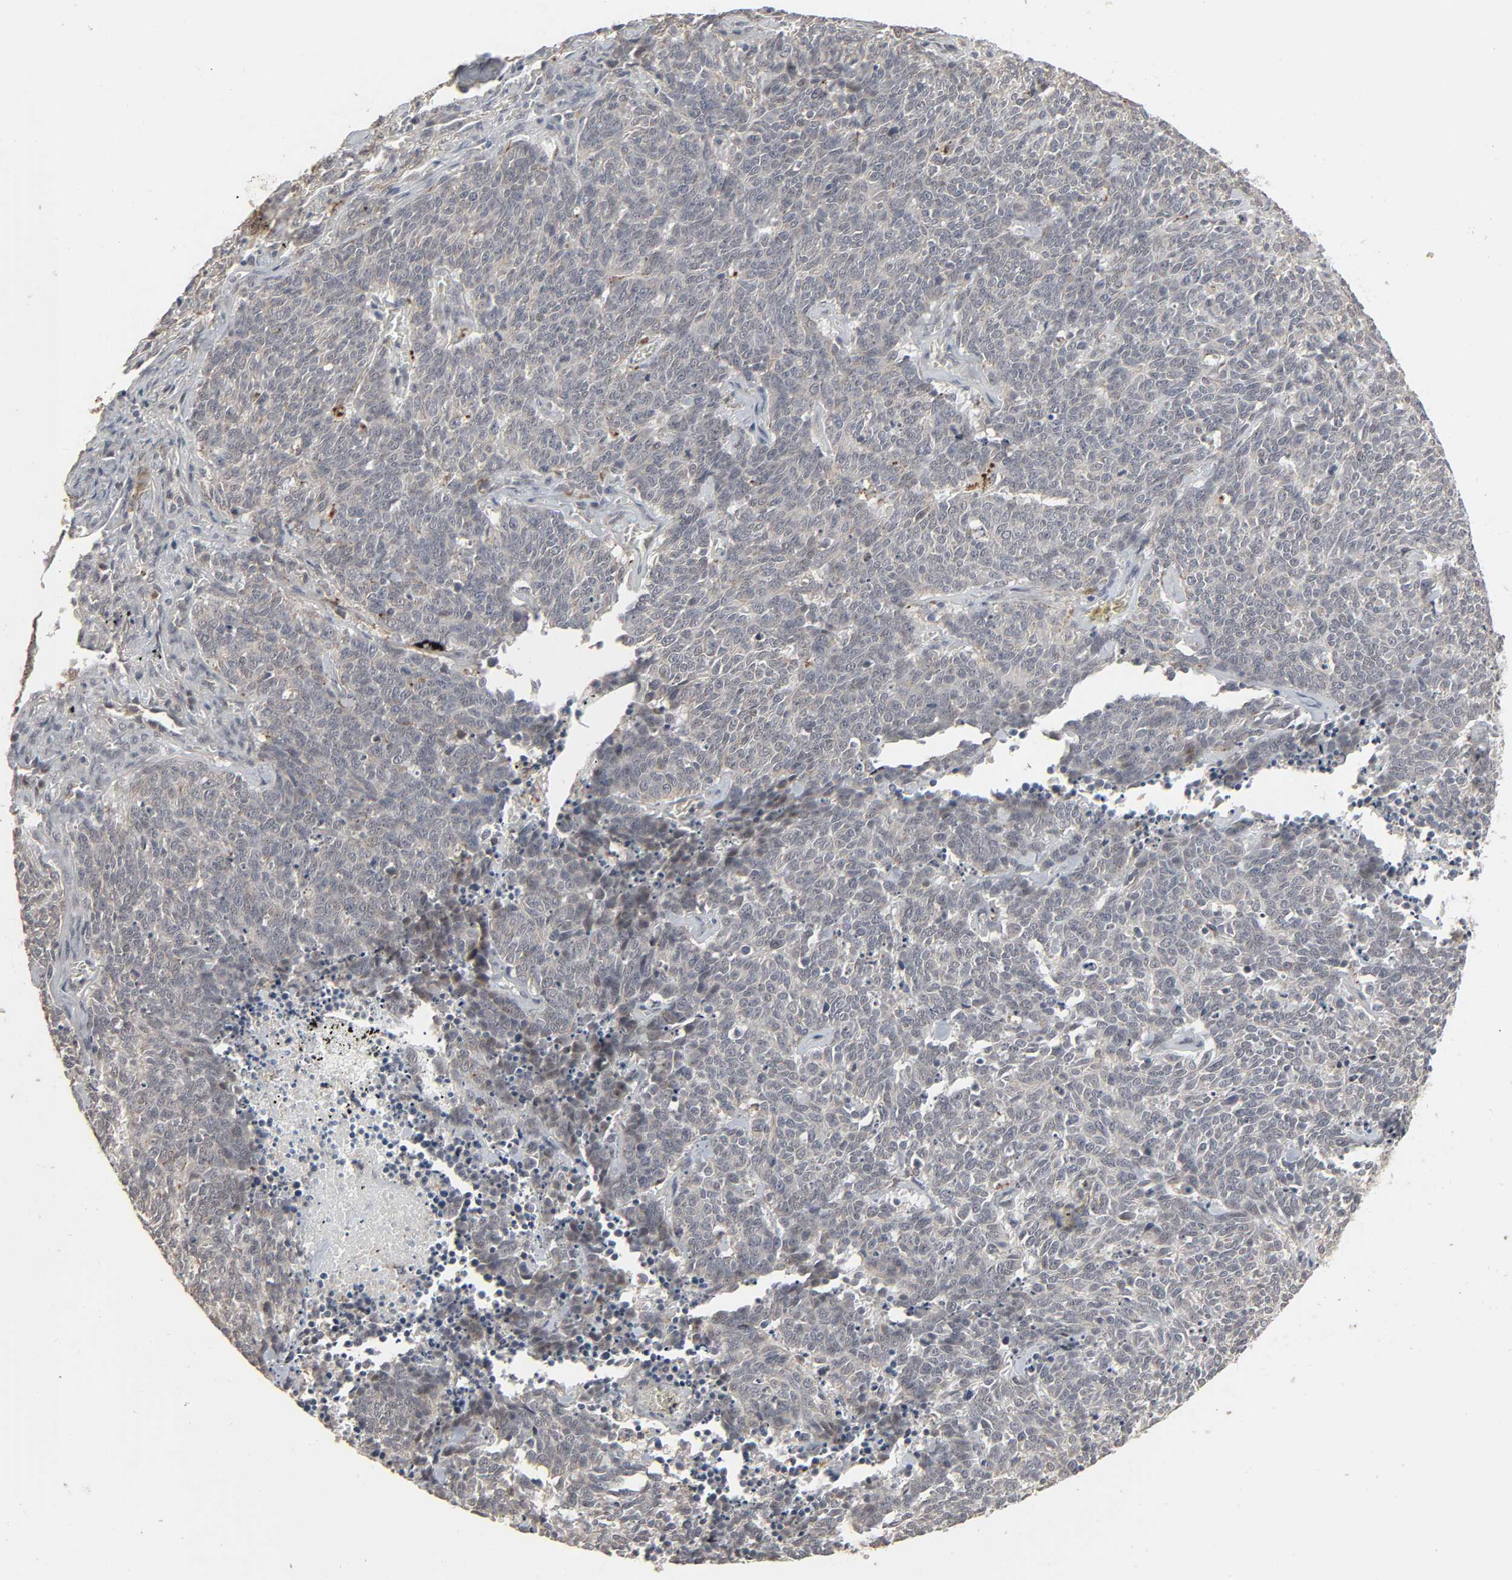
{"staining": {"intensity": "negative", "quantity": "none", "location": "none"}, "tissue": "lung cancer", "cell_type": "Tumor cells", "image_type": "cancer", "snomed": [{"axis": "morphology", "description": "Neoplasm, malignant, NOS"}, {"axis": "topography", "description": "Lung"}], "caption": "This is an IHC photomicrograph of human lung cancer. There is no expression in tumor cells.", "gene": "ZNF222", "patient": {"sex": "female", "age": 58}}